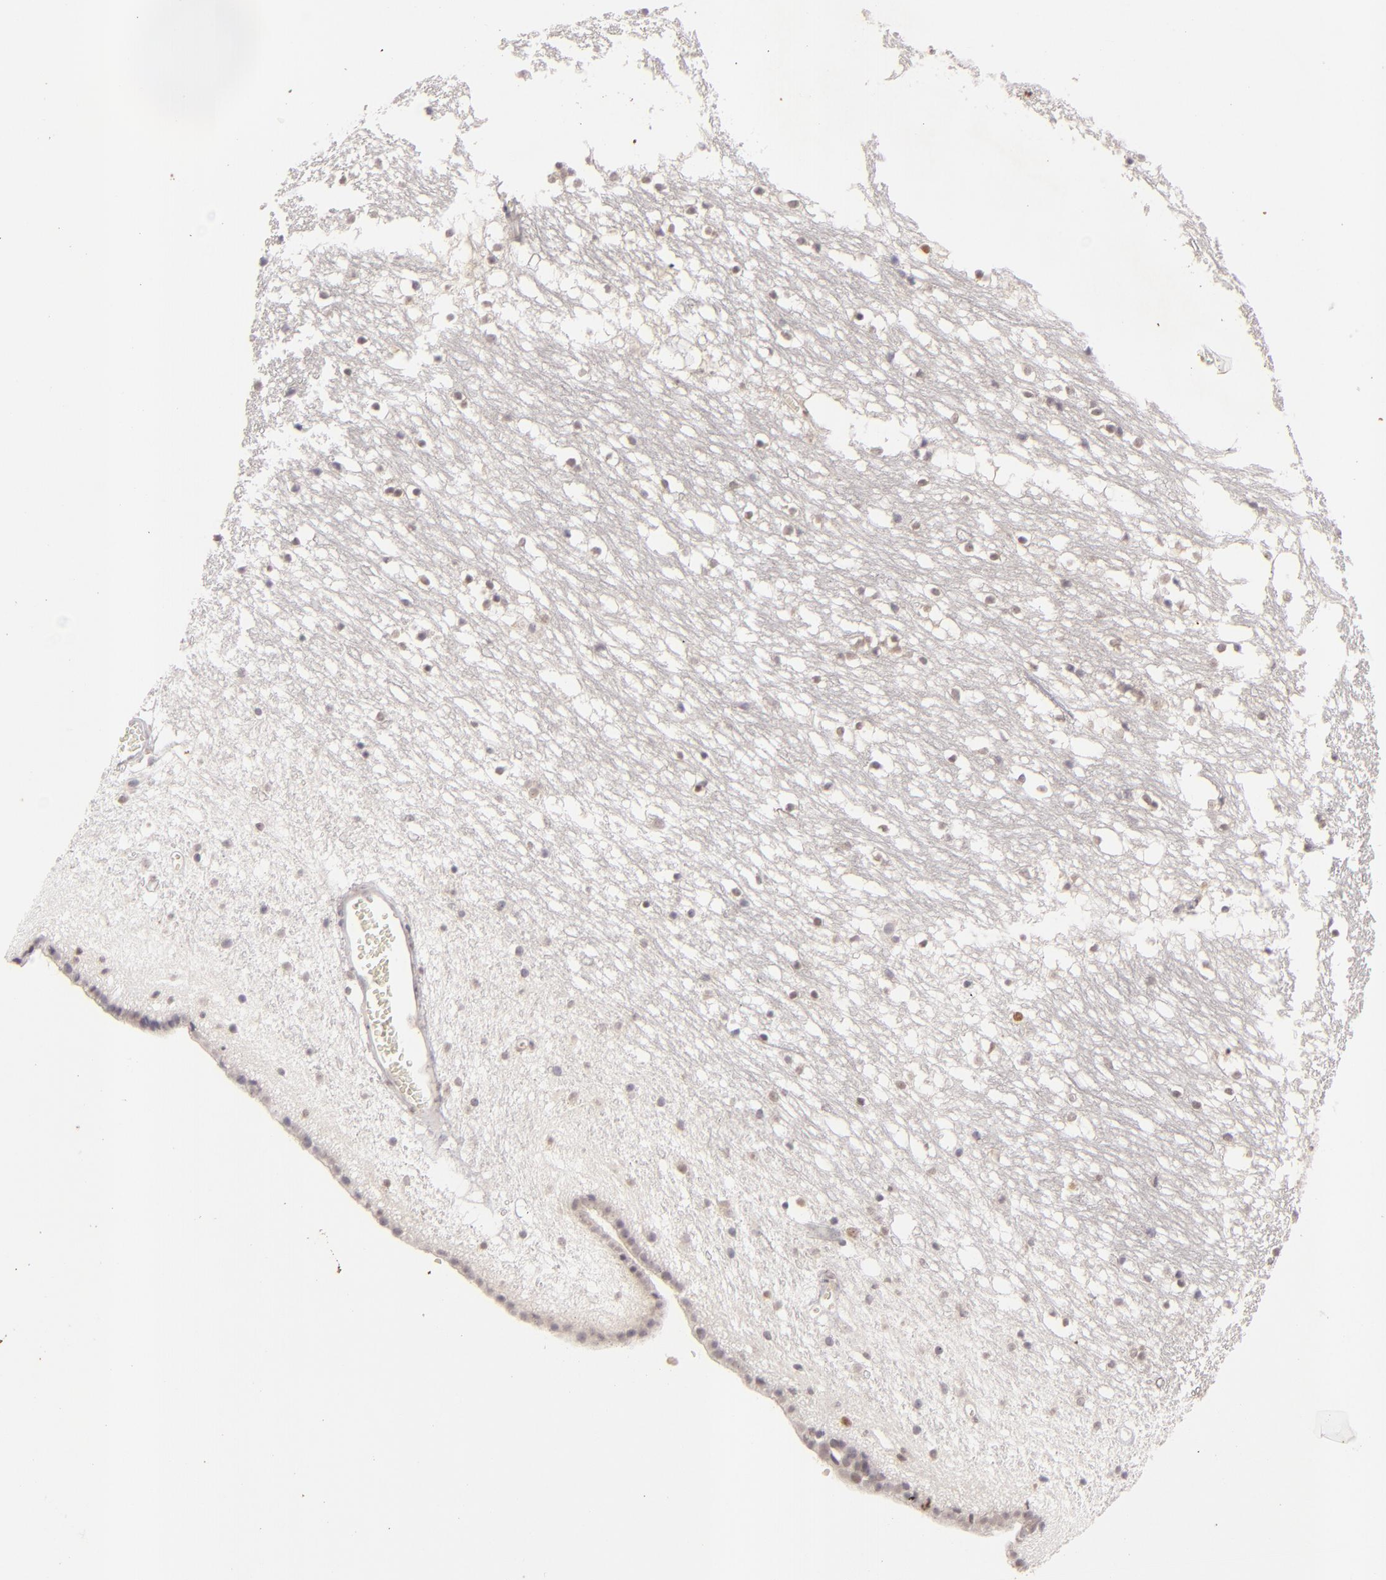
{"staining": {"intensity": "negative", "quantity": "none", "location": "none"}, "tissue": "caudate", "cell_type": "Glial cells", "image_type": "normal", "snomed": [{"axis": "morphology", "description": "Normal tissue, NOS"}, {"axis": "topography", "description": "Lateral ventricle wall"}], "caption": "Immunohistochemistry image of benign caudate stained for a protein (brown), which demonstrates no expression in glial cells.", "gene": "FEN1", "patient": {"sex": "male", "age": 45}}